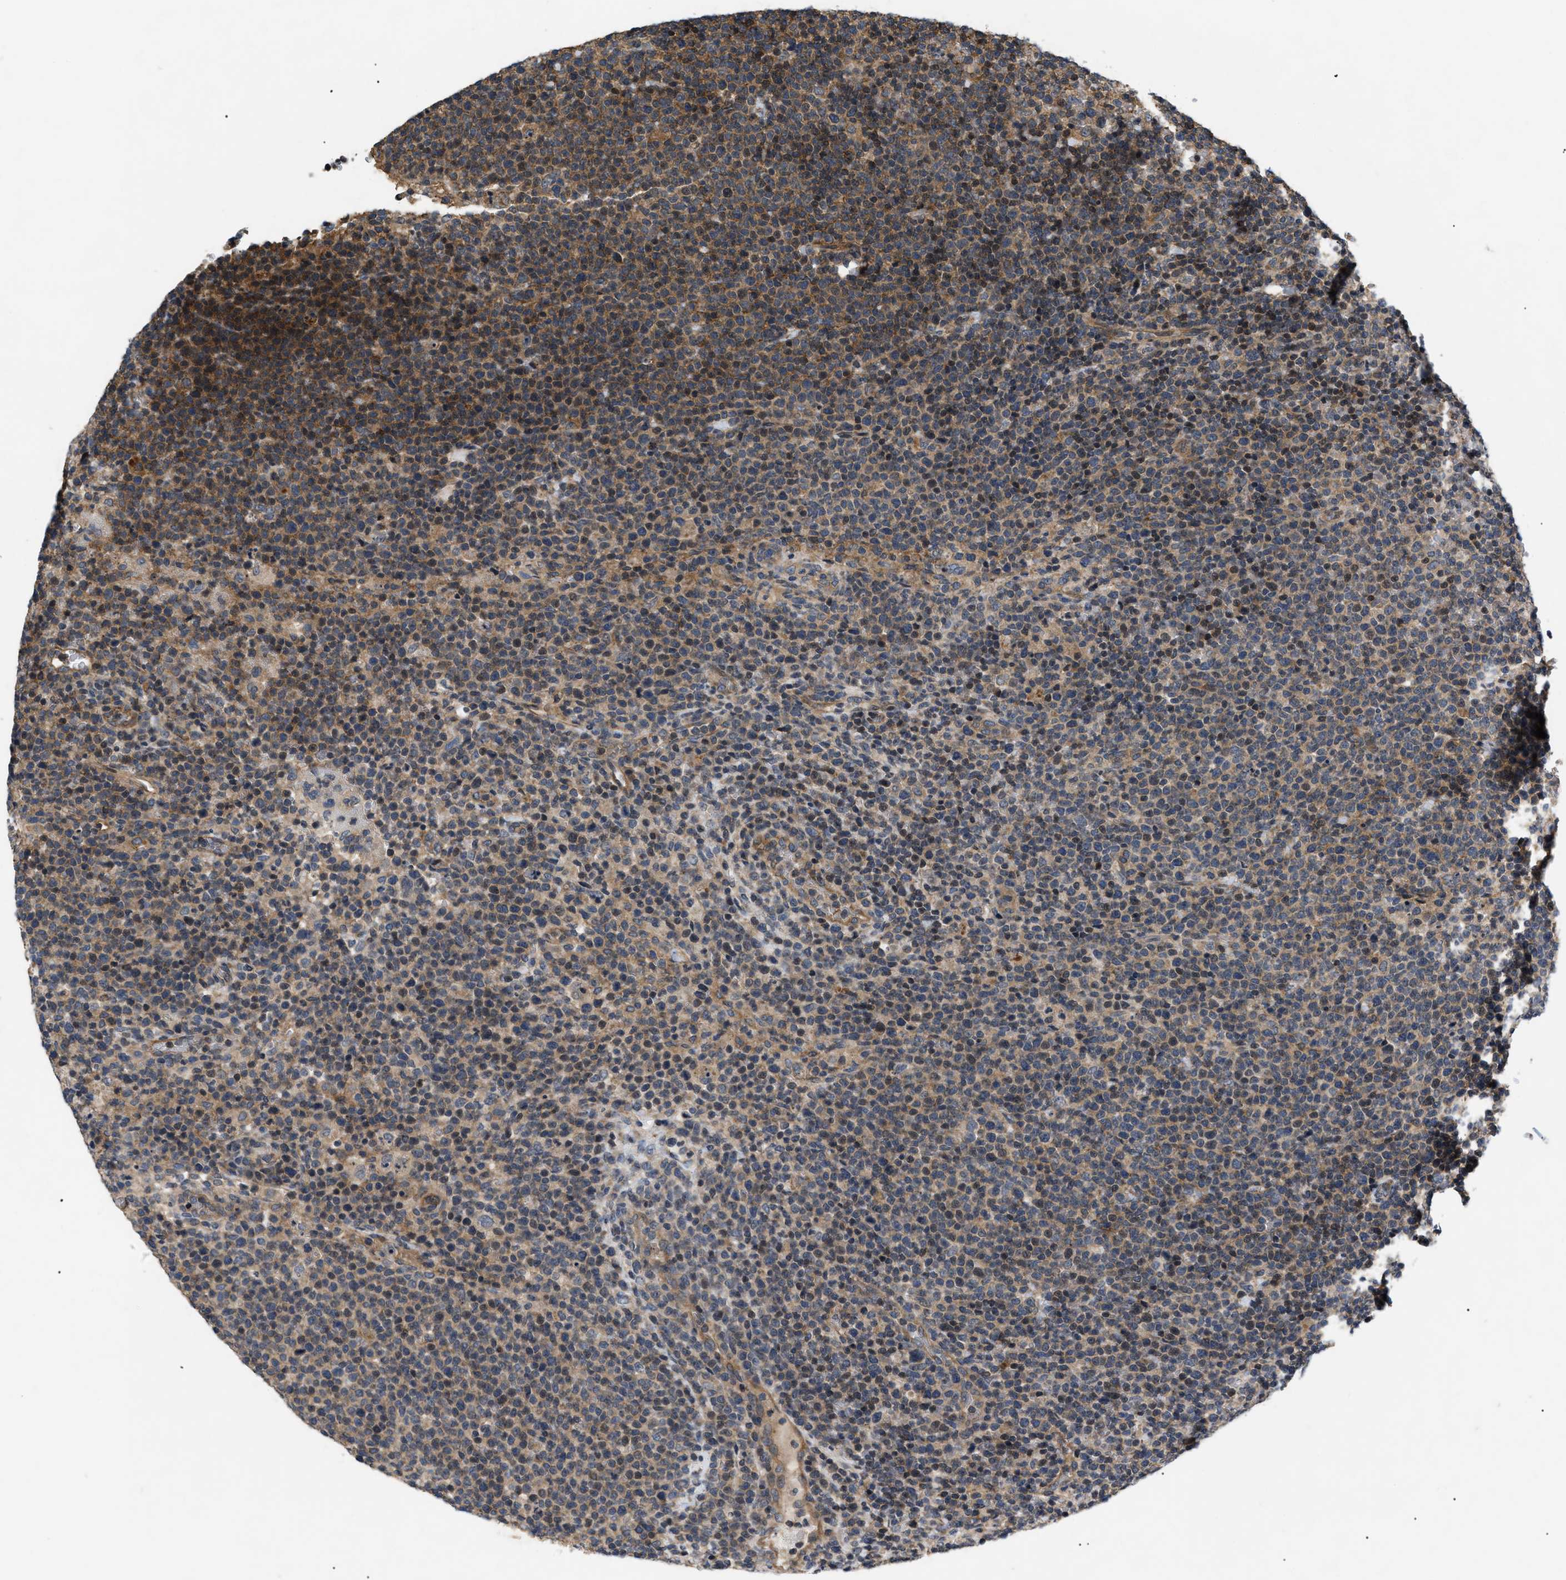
{"staining": {"intensity": "moderate", "quantity": ">75%", "location": "cytoplasmic/membranous,nuclear"}, "tissue": "lymphoma", "cell_type": "Tumor cells", "image_type": "cancer", "snomed": [{"axis": "morphology", "description": "Malignant lymphoma, non-Hodgkin's type, High grade"}, {"axis": "topography", "description": "Lymph node"}], "caption": "Immunohistochemical staining of human lymphoma exhibits medium levels of moderate cytoplasmic/membranous and nuclear protein staining in about >75% of tumor cells.", "gene": "HMGCR", "patient": {"sex": "male", "age": 61}}